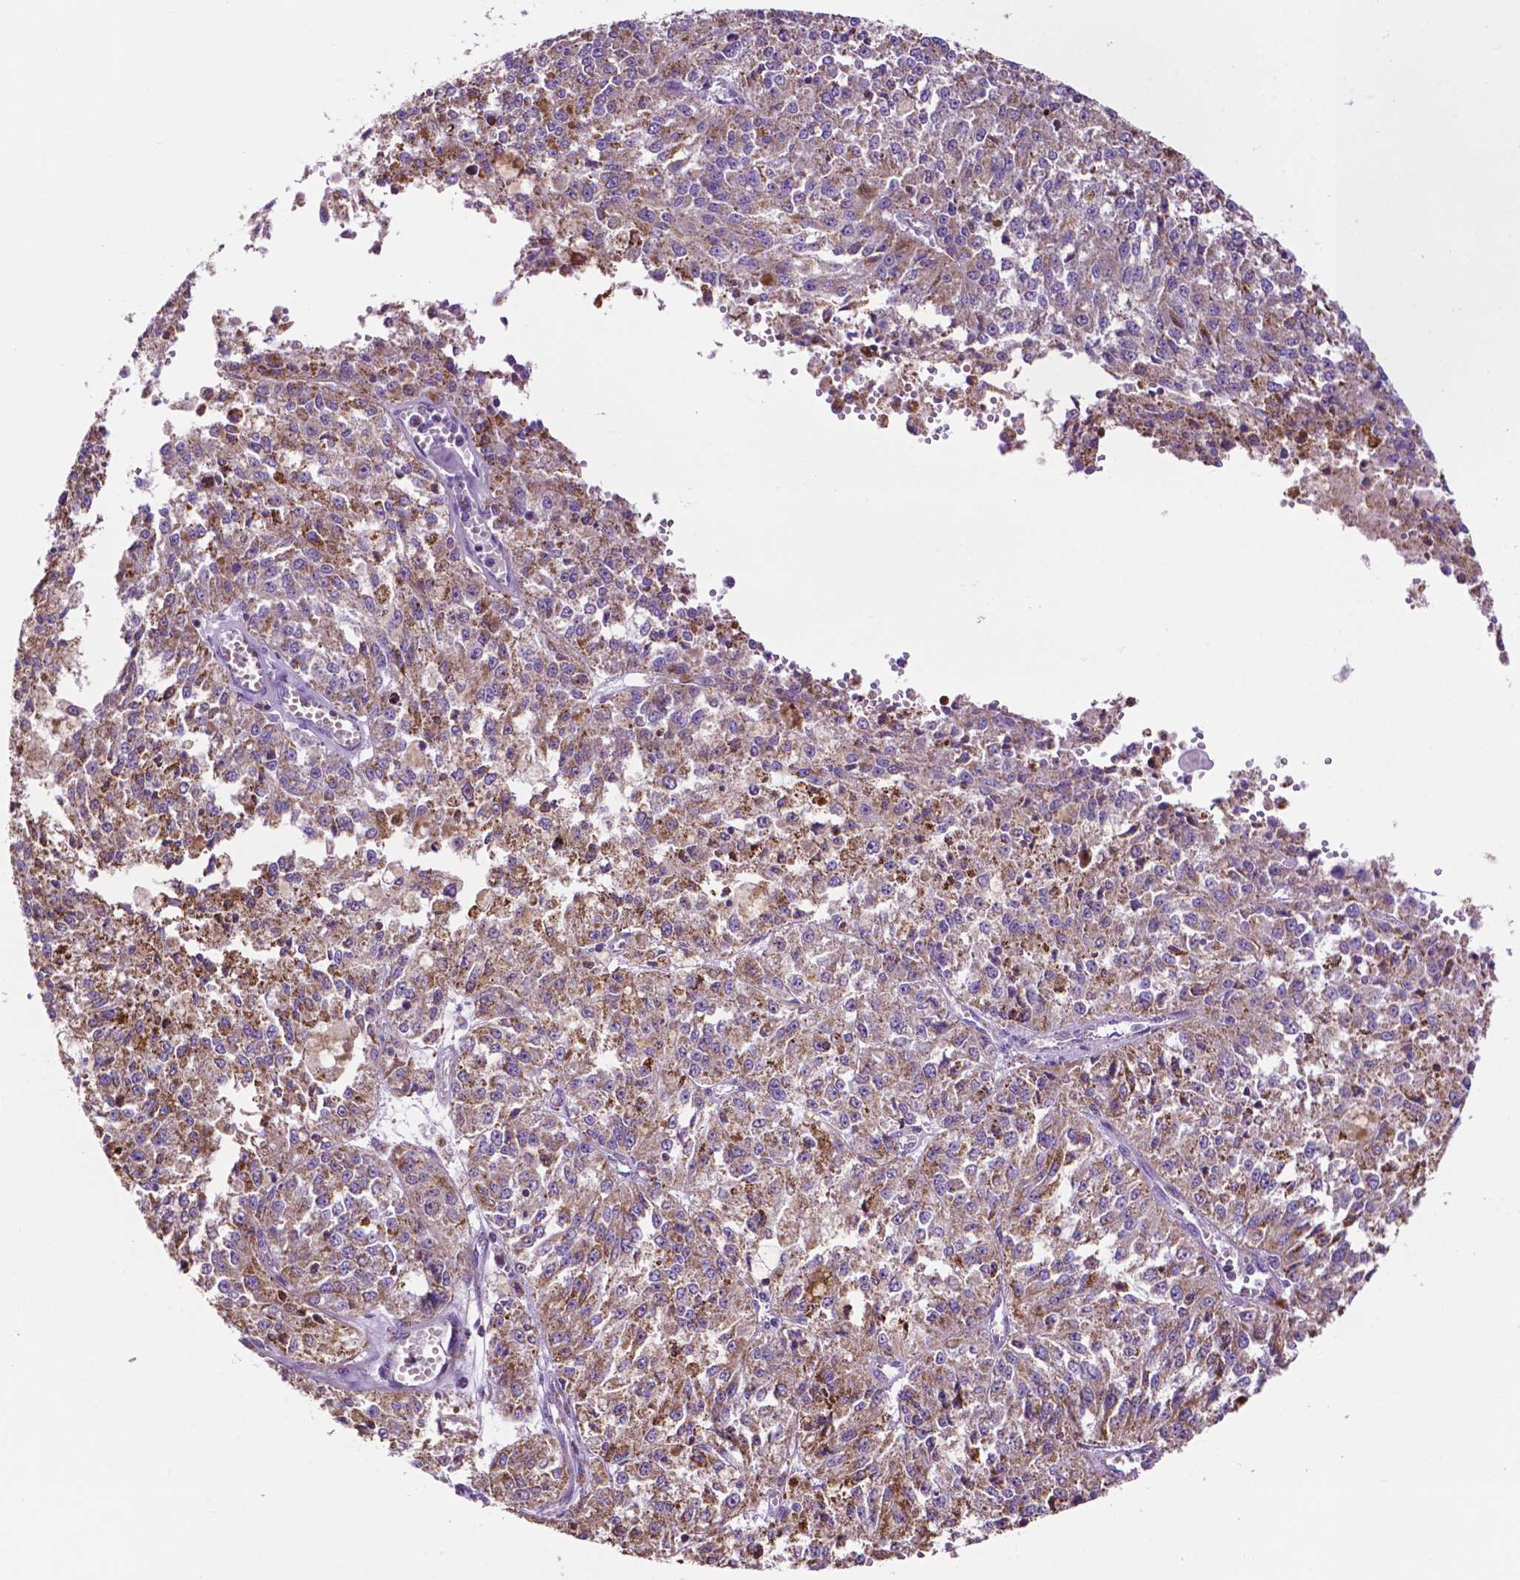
{"staining": {"intensity": "moderate", "quantity": ">75%", "location": "cytoplasmic/membranous"}, "tissue": "melanoma", "cell_type": "Tumor cells", "image_type": "cancer", "snomed": [{"axis": "morphology", "description": "Malignant melanoma, Metastatic site"}, {"axis": "topography", "description": "Lymph node"}], "caption": "Malignant melanoma (metastatic site) was stained to show a protein in brown. There is medium levels of moderate cytoplasmic/membranous expression in about >75% of tumor cells.", "gene": "GDPD5", "patient": {"sex": "female", "age": 64}}